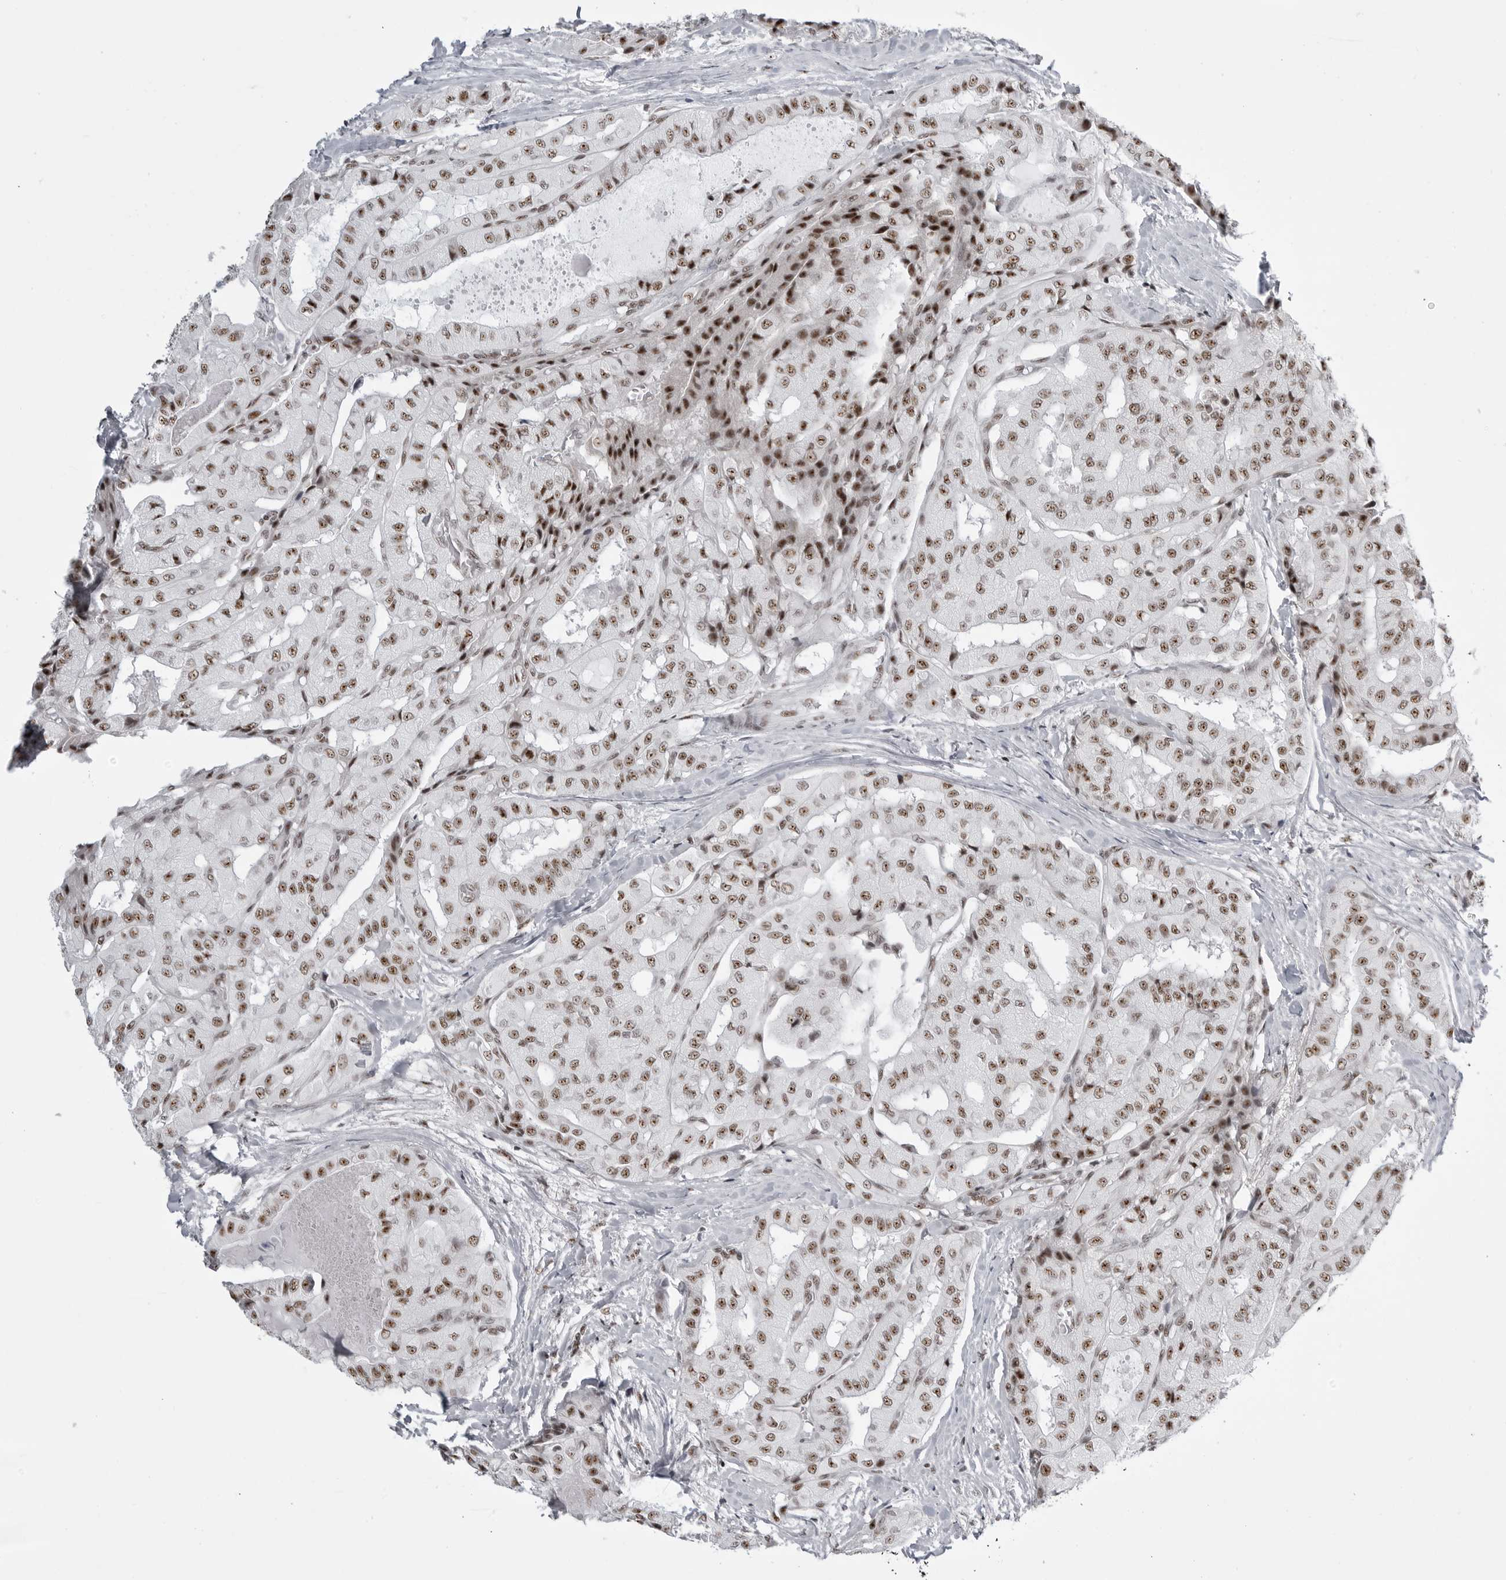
{"staining": {"intensity": "strong", "quantity": "25%-75%", "location": "nuclear"}, "tissue": "thyroid cancer", "cell_type": "Tumor cells", "image_type": "cancer", "snomed": [{"axis": "morphology", "description": "Papillary adenocarcinoma, NOS"}, {"axis": "topography", "description": "Thyroid gland"}], "caption": "About 25%-75% of tumor cells in thyroid papillary adenocarcinoma demonstrate strong nuclear protein expression as visualized by brown immunohistochemical staining.", "gene": "WRAP53", "patient": {"sex": "female", "age": 59}}